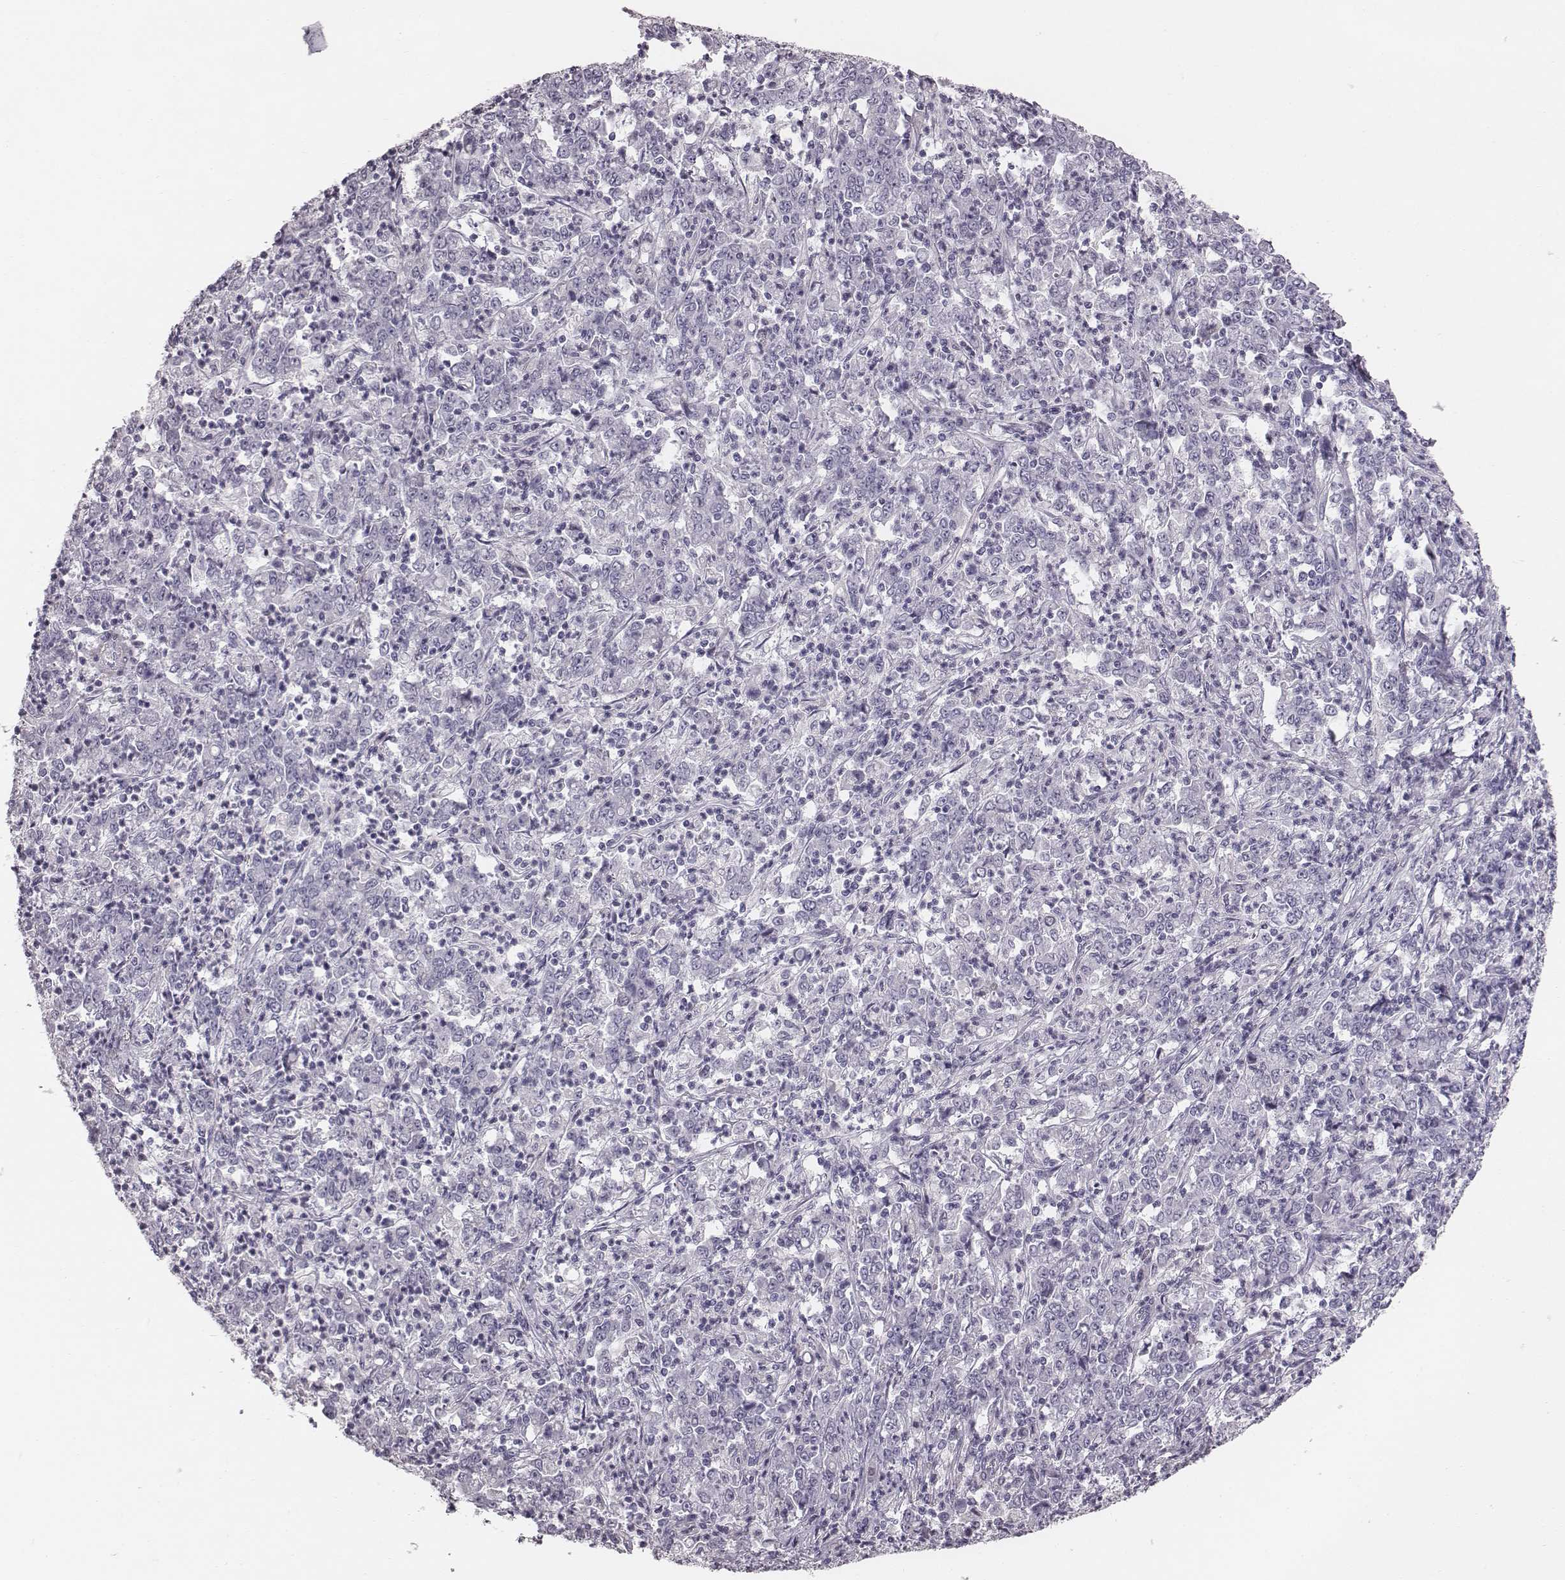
{"staining": {"intensity": "negative", "quantity": "none", "location": "none"}, "tissue": "stomach cancer", "cell_type": "Tumor cells", "image_type": "cancer", "snomed": [{"axis": "morphology", "description": "Adenocarcinoma, NOS"}, {"axis": "topography", "description": "Stomach, lower"}], "caption": "Protein analysis of stomach adenocarcinoma shows no significant positivity in tumor cells.", "gene": "CRISP1", "patient": {"sex": "female", "age": 71}}